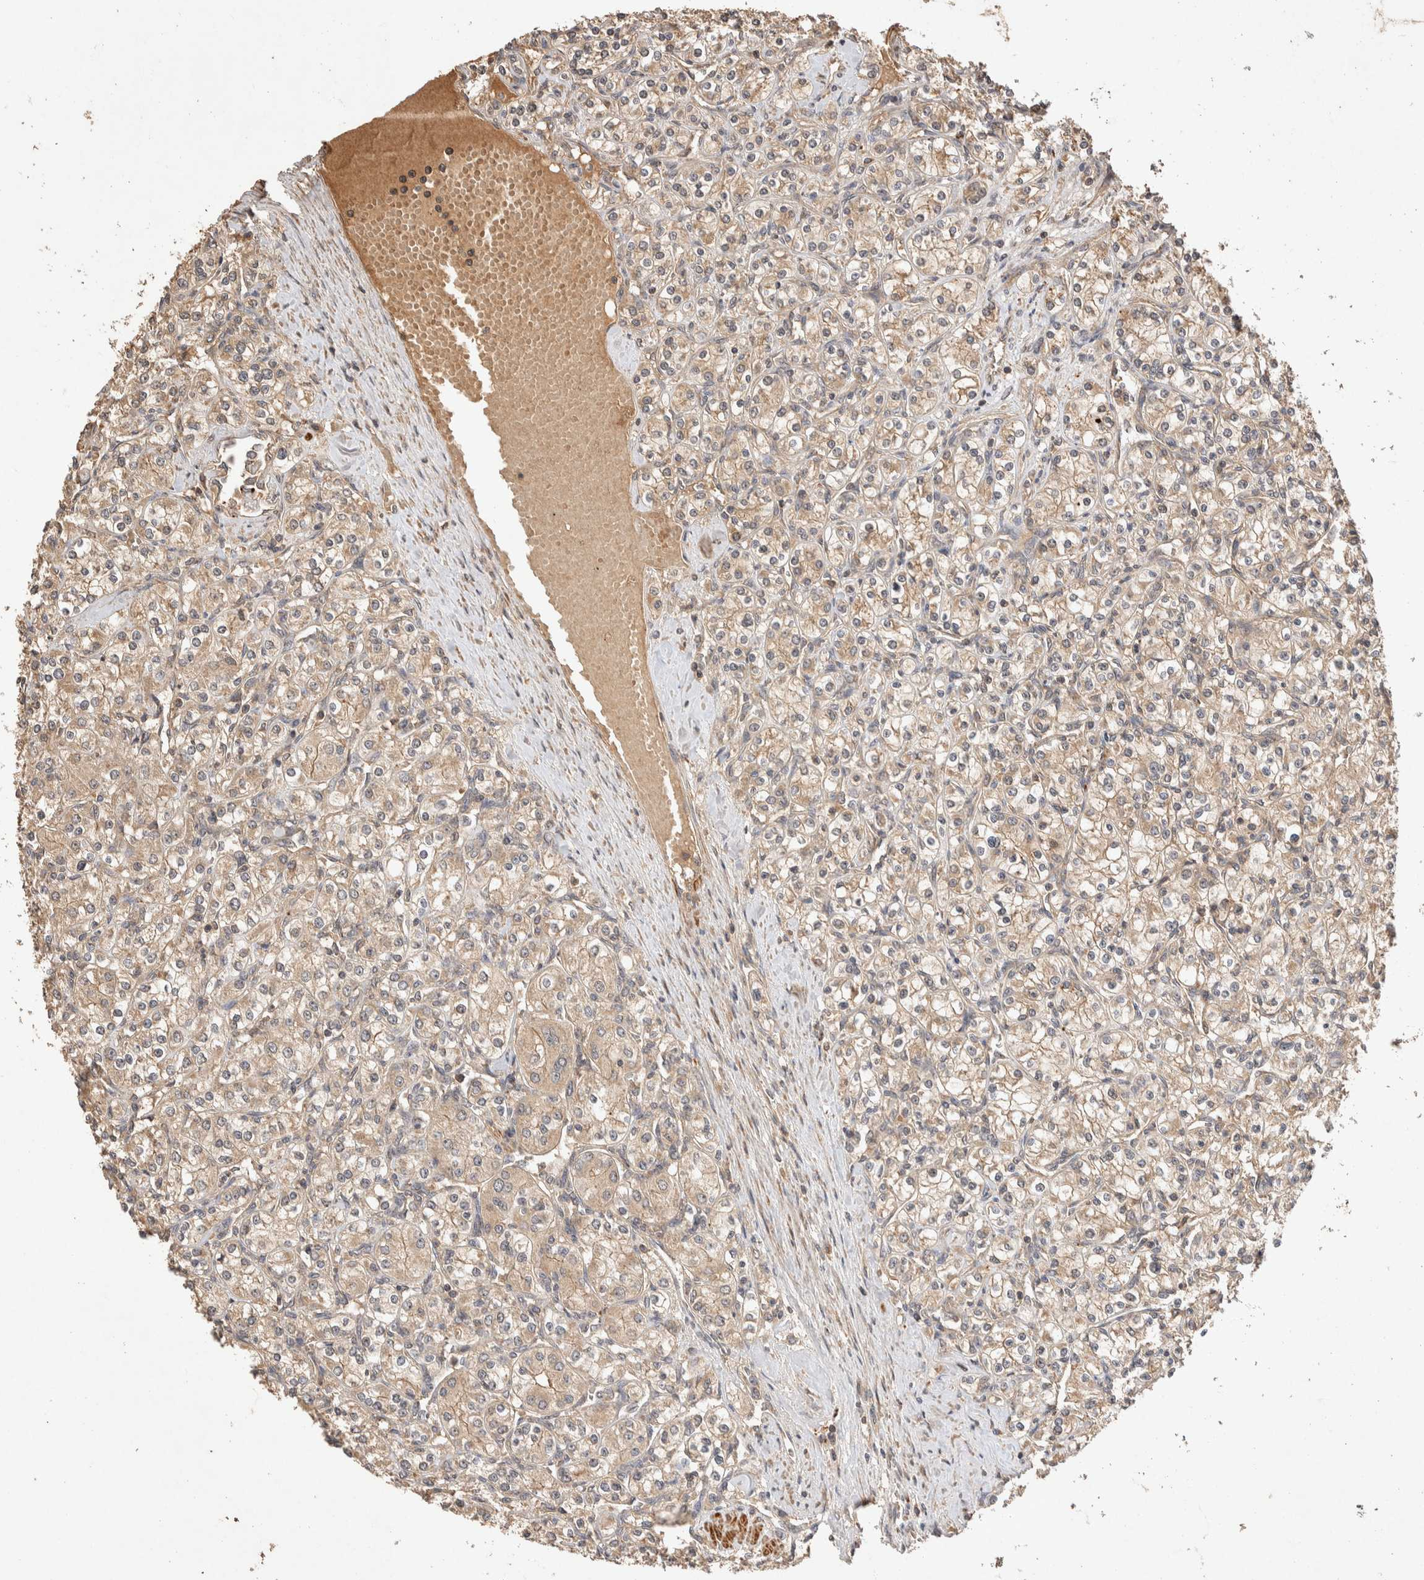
{"staining": {"intensity": "weak", "quantity": ">75%", "location": "cytoplasmic/membranous"}, "tissue": "renal cancer", "cell_type": "Tumor cells", "image_type": "cancer", "snomed": [{"axis": "morphology", "description": "Adenocarcinoma, NOS"}, {"axis": "topography", "description": "Kidney"}], "caption": "Renal cancer (adenocarcinoma) tissue shows weak cytoplasmic/membranous expression in about >75% of tumor cells, visualized by immunohistochemistry.", "gene": "NSMAF", "patient": {"sex": "male", "age": 77}}